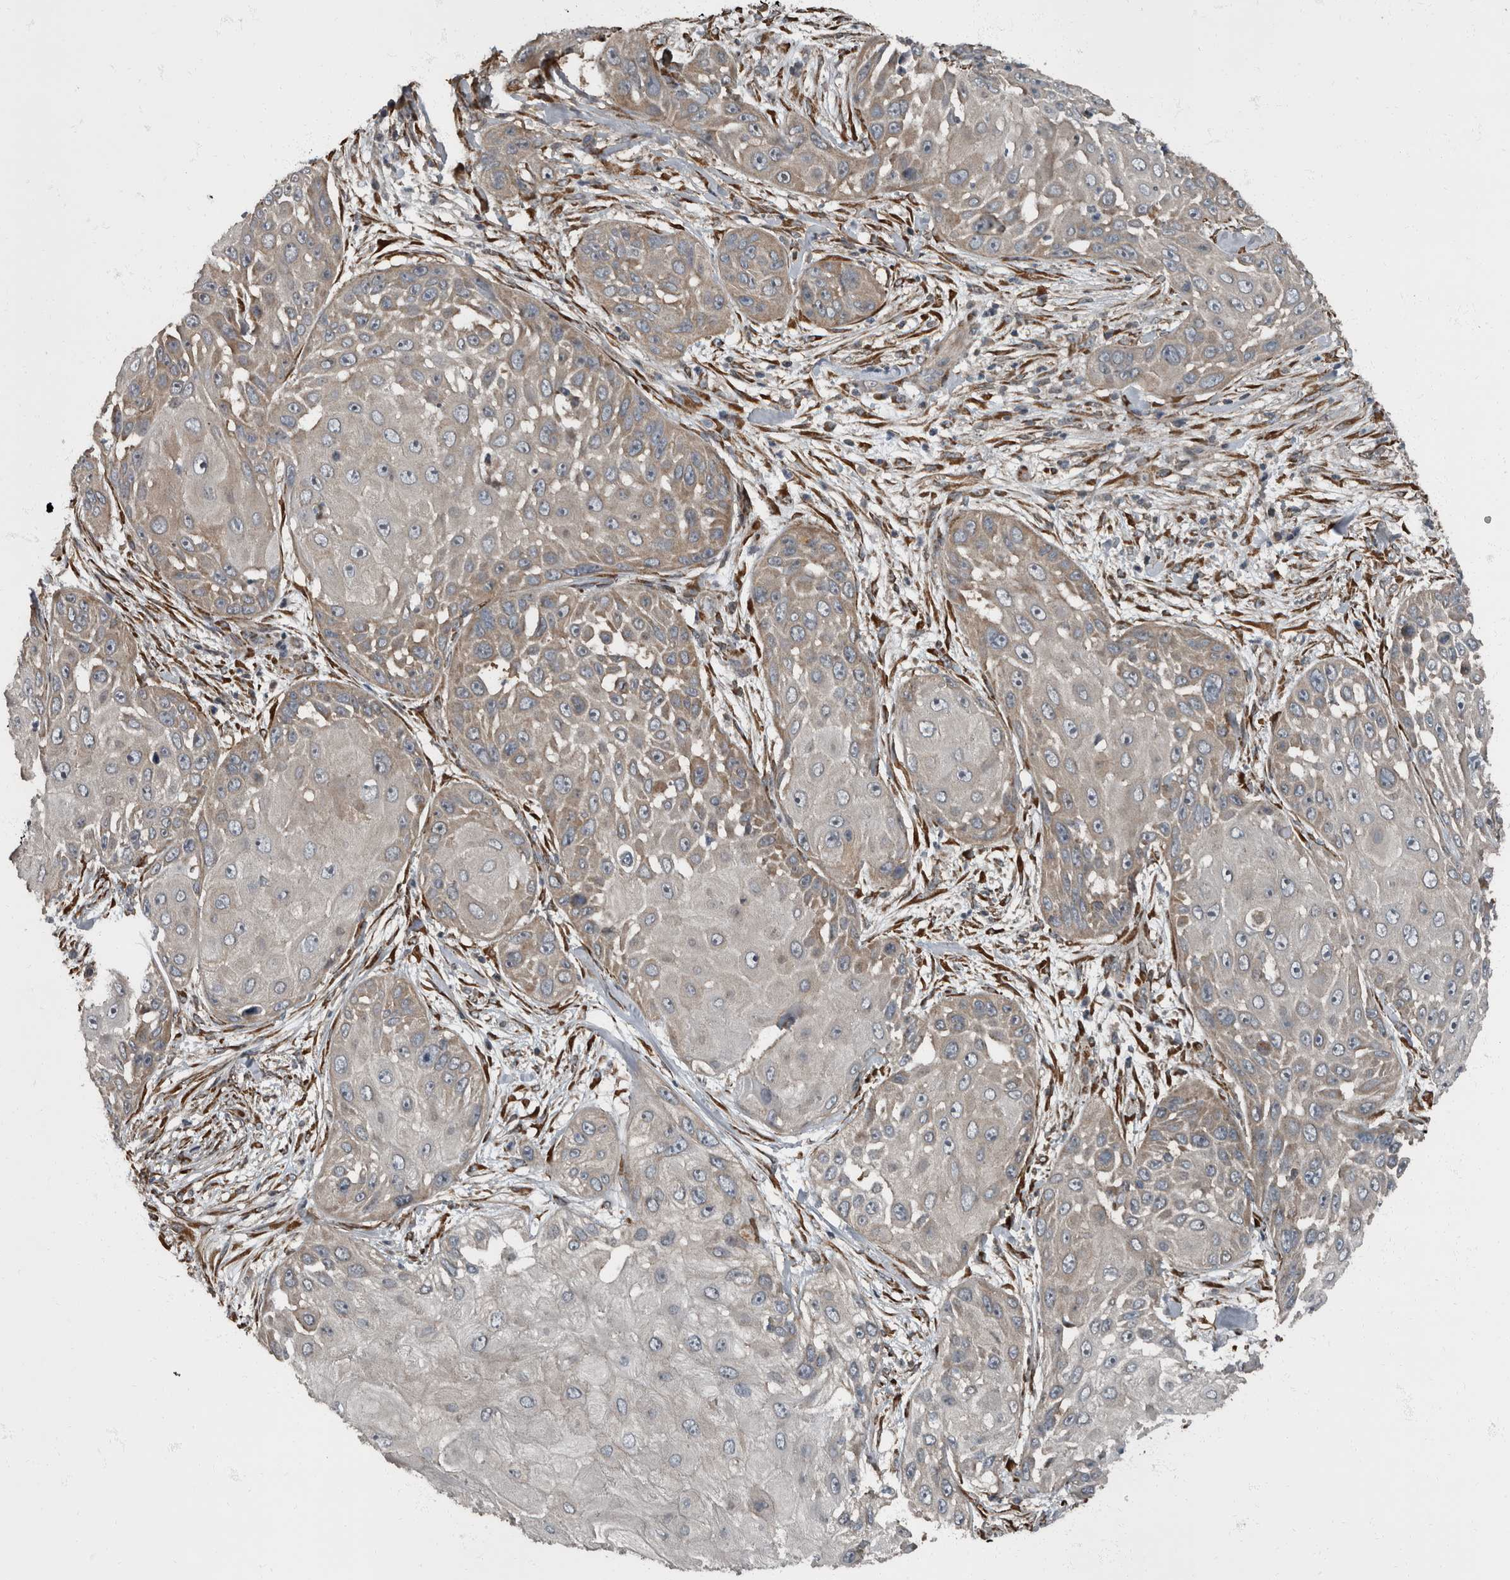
{"staining": {"intensity": "weak", "quantity": "25%-75%", "location": "cytoplasmic/membranous"}, "tissue": "skin cancer", "cell_type": "Tumor cells", "image_type": "cancer", "snomed": [{"axis": "morphology", "description": "Squamous cell carcinoma, NOS"}, {"axis": "topography", "description": "Skin"}], "caption": "An image of human skin cancer stained for a protein demonstrates weak cytoplasmic/membranous brown staining in tumor cells.", "gene": "RABGGTB", "patient": {"sex": "female", "age": 44}}